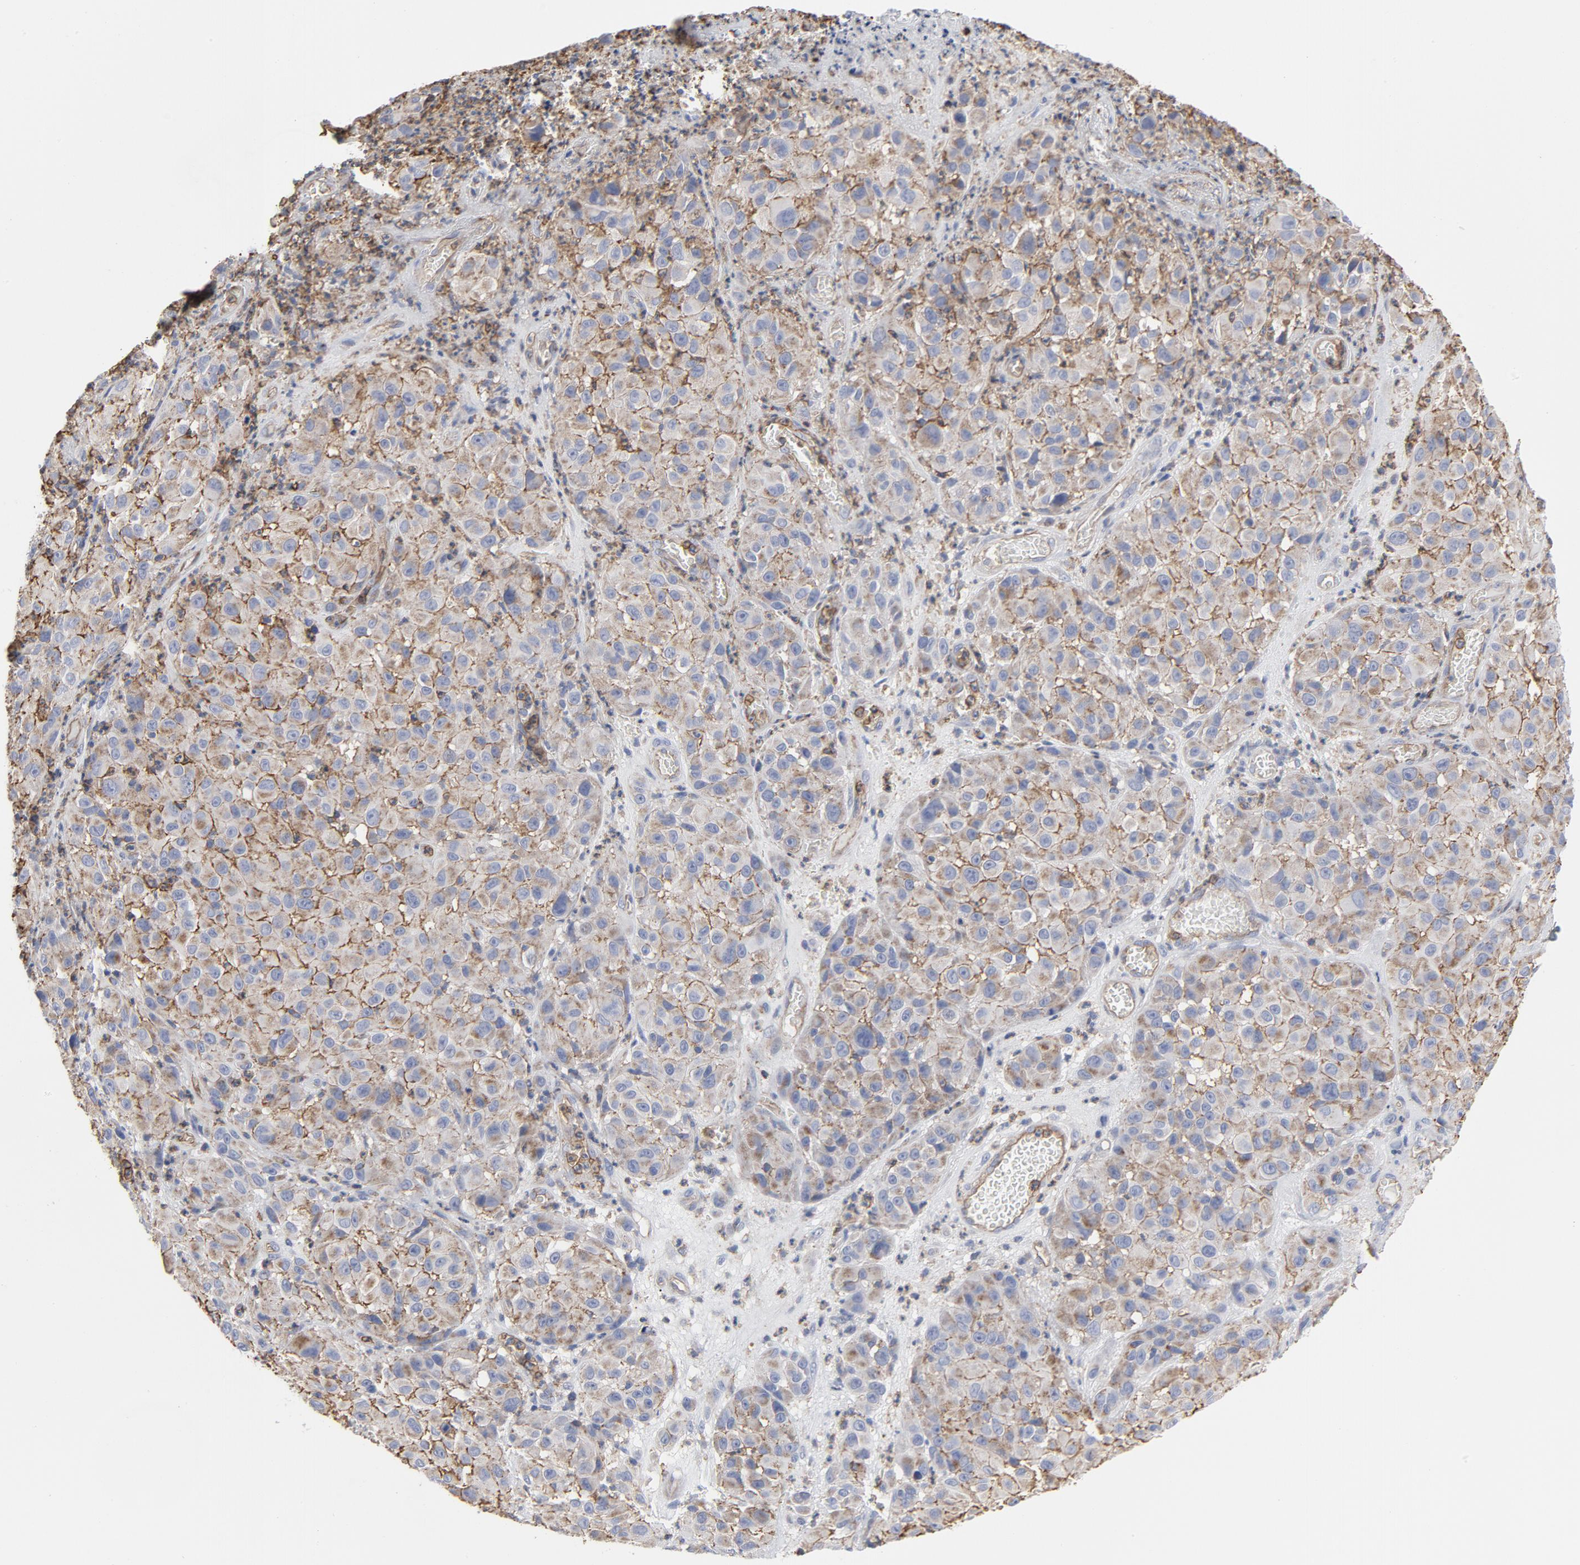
{"staining": {"intensity": "moderate", "quantity": ">75%", "location": "cytoplasmic/membranous"}, "tissue": "melanoma", "cell_type": "Tumor cells", "image_type": "cancer", "snomed": [{"axis": "morphology", "description": "Malignant melanoma, NOS"}, {"axis": "topography", "description": "Skin"}], "caption": "Immunohistochemistry (IHC) image of neoplastic tissue: malignant melanoma stained using IHC shows medium levels of moderate protein expression localized specifically in the cytoplasmic/membranous of tumor cells, appearing as a cytoplasmic/membranous brown color.", "gene": "OXA1L", "patient": {"sex": "female", "age": 21}}